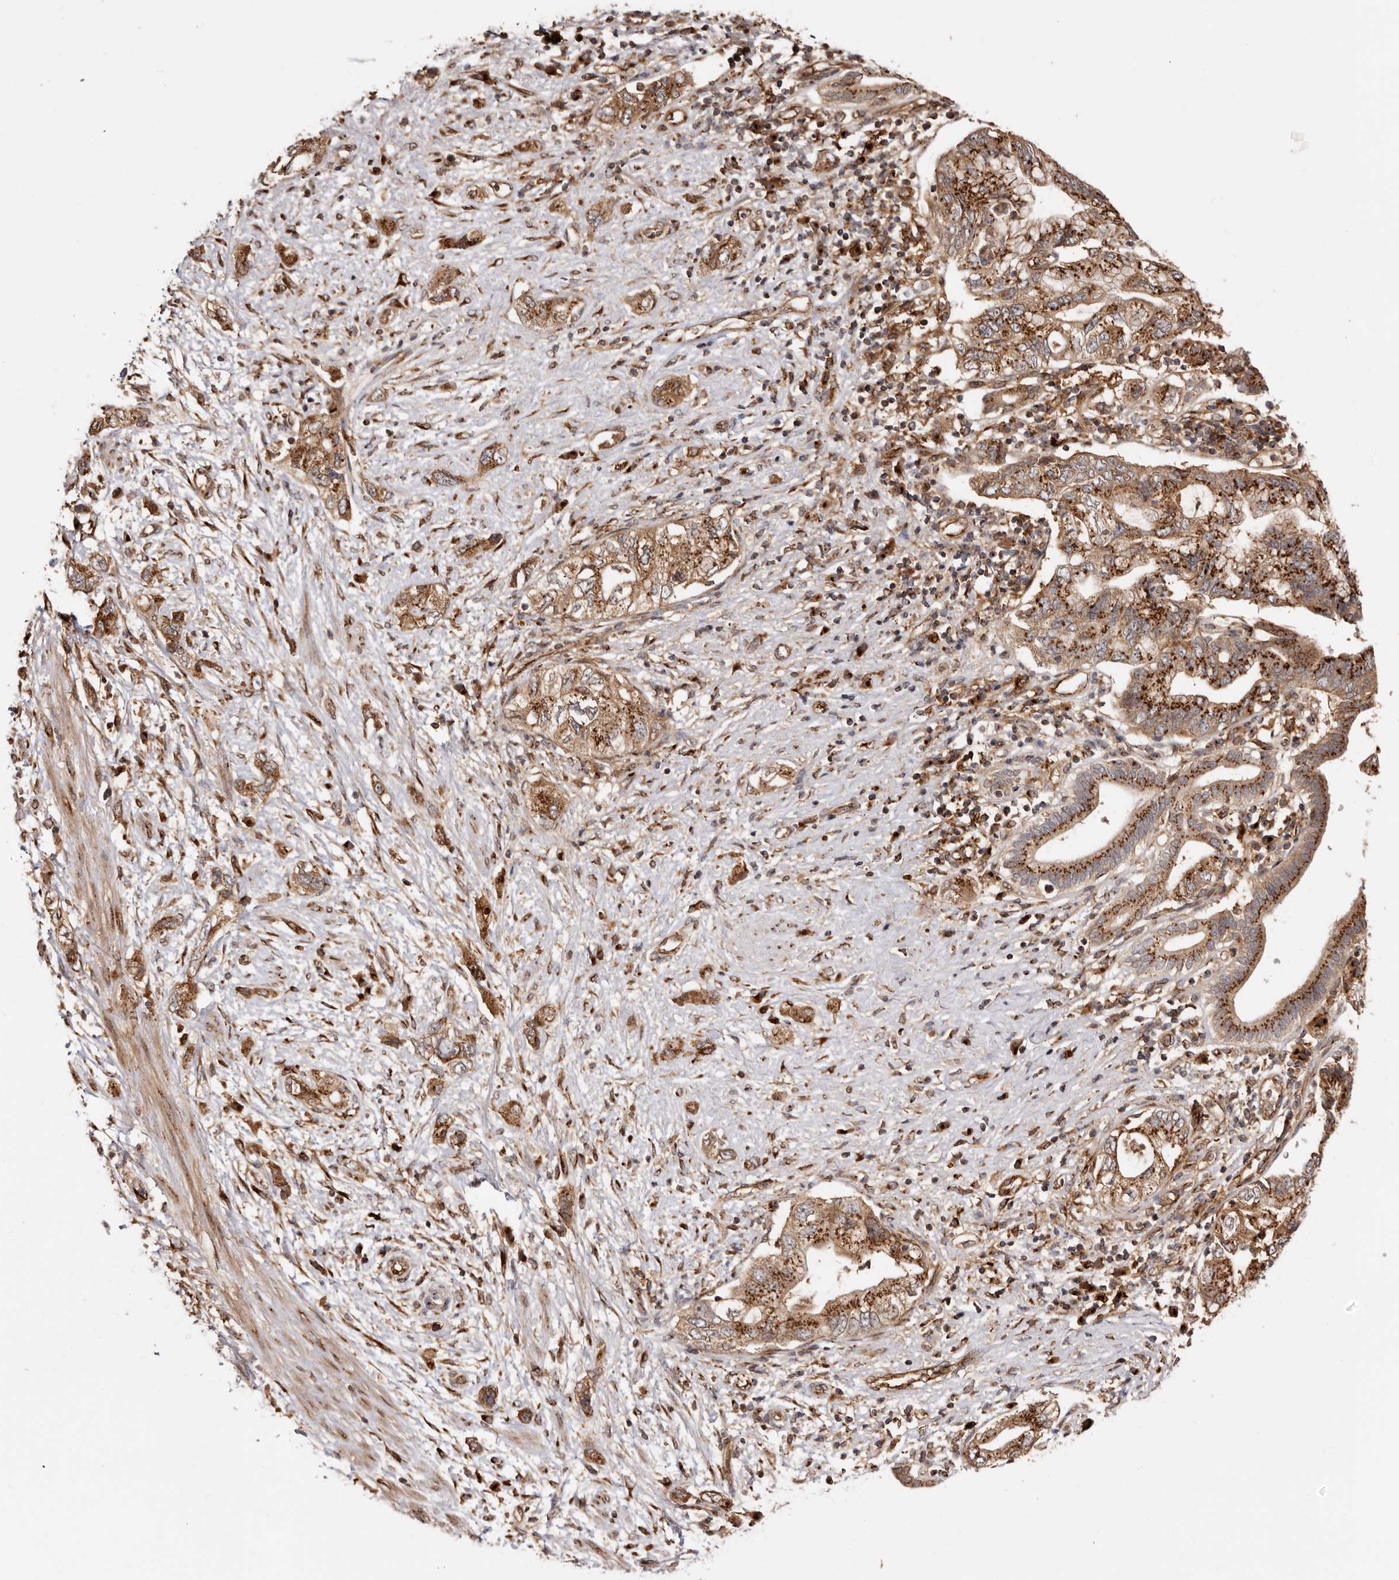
{"staining": {"intensity": "strong", "quantity": ">75%", "location": "cytoplasmic/membranous"}, "tissue": "pancreatic cancer", "cell_type": "Tumor cells", "image_type": "cancer", "snomed": [{"axis": "morphology", "description": "Adenocarcinoma, NOS"}, {"axis": "topography", "description": "Pancreas"}], "caption": "Immunohistochemistry (IHC) micrograph of neoplastic tissue: pancreatic adenocarcinoma stained using immunohistochemistry (IHC) displays high levels of strong protein expression localized specifically in the cytoplasmic/membranous of tumor cells, appearing as a cytoplasmic/membranous brown color.", "gene": "GPR27", "patient": {"sex": "female", "age": 73}}